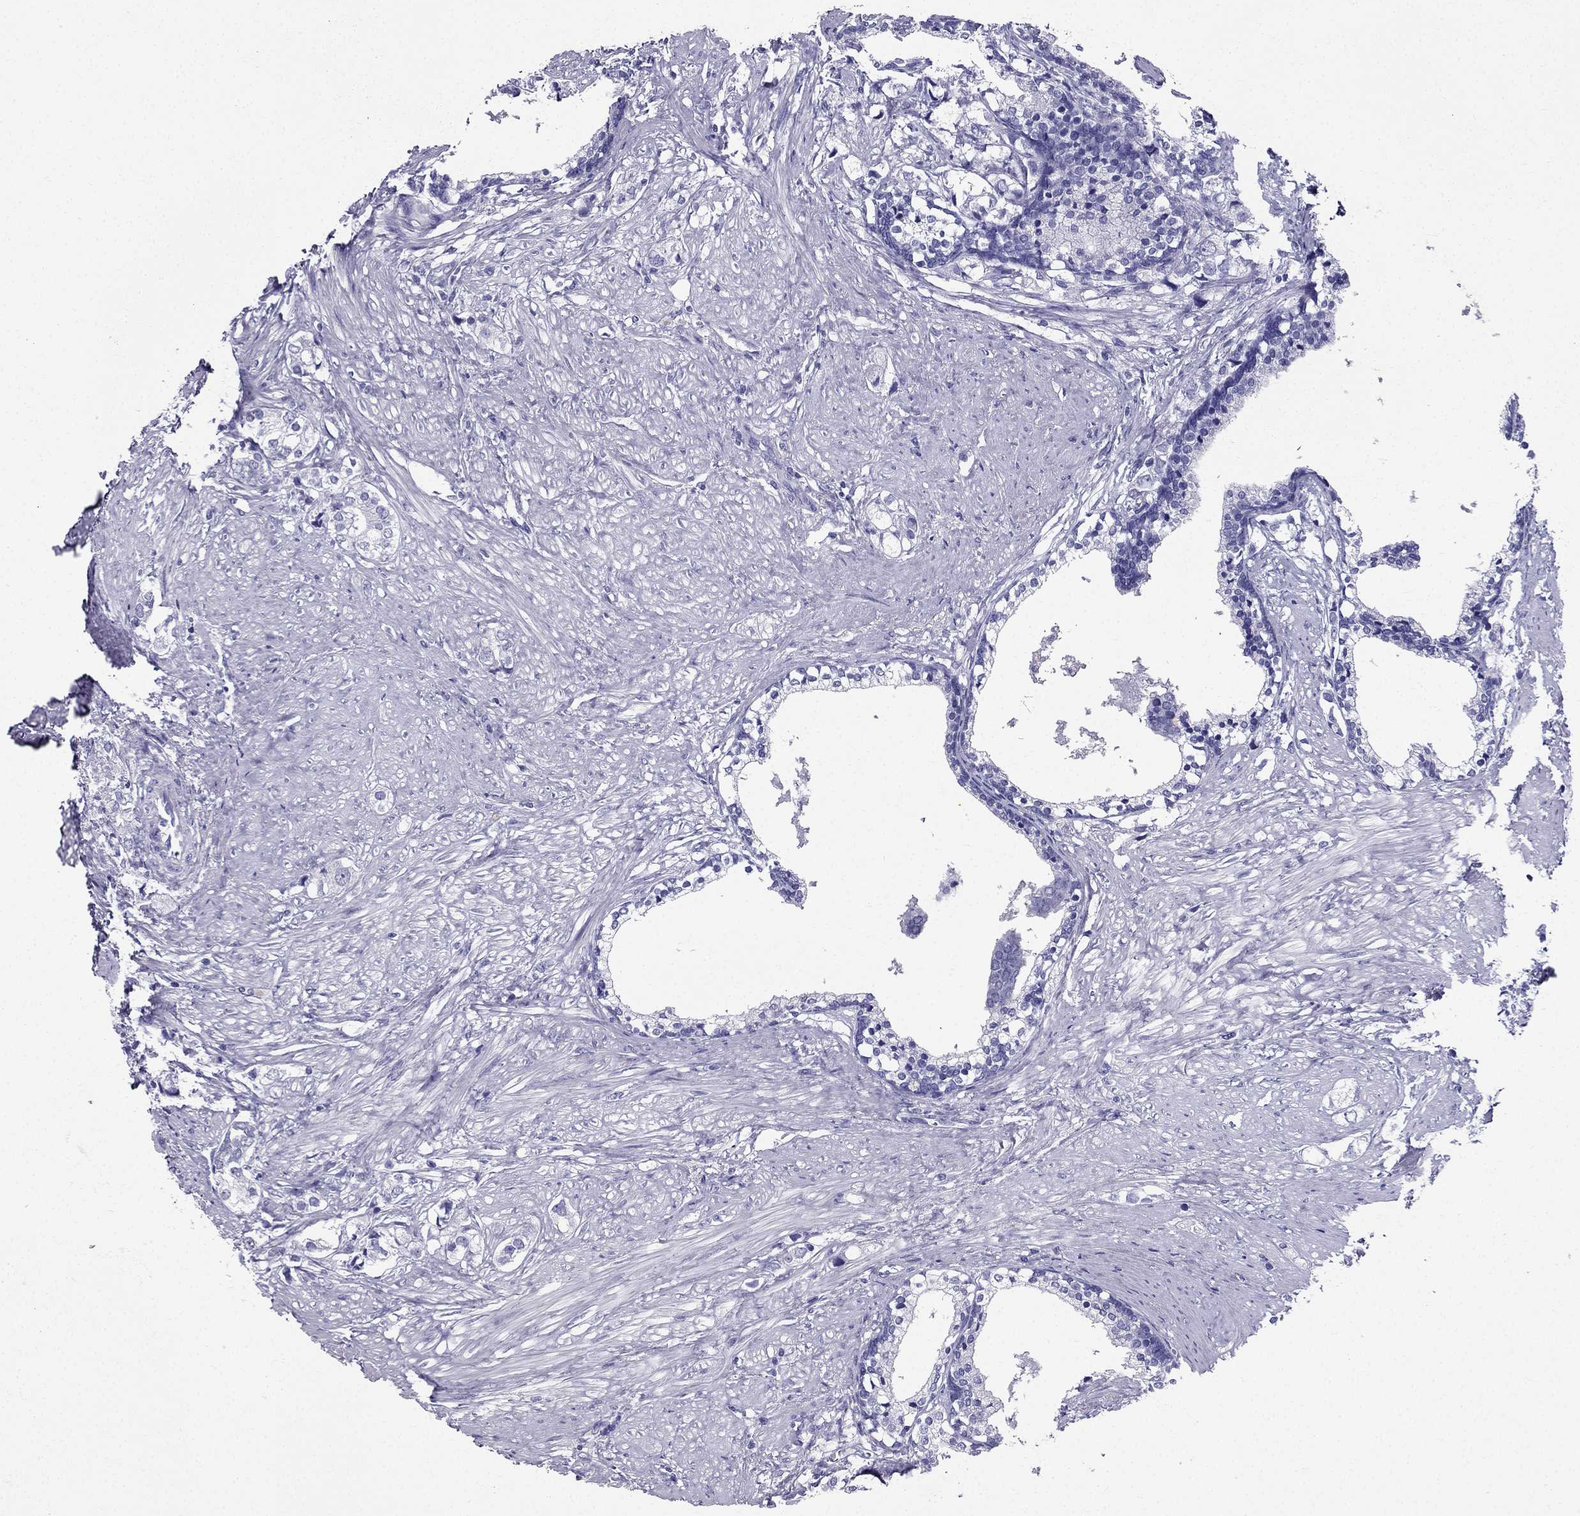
{"staining": {"intensity": "negative", "quantity": "none", "location": "none"}, "tissue": "prostate cancer", "cell_type": "Tumor cells", "image_type": "cancer", "snomed": [{"axis": "morphology", "description": "Adenocarcinoma, NOS"}, {"axis": "topography", "description": "Prostate and seminal vesicle, NOS"}], "caption": "Tumor cells show no significant protein positivity in prostate cancer (adenocarcinoma). (DAB (3,3'-diaminobenzidine) immunohistochemistry with hematoxylin counter stain).", "gene": "ZNF541", "patient": {"sex": "male", "age": 63}}